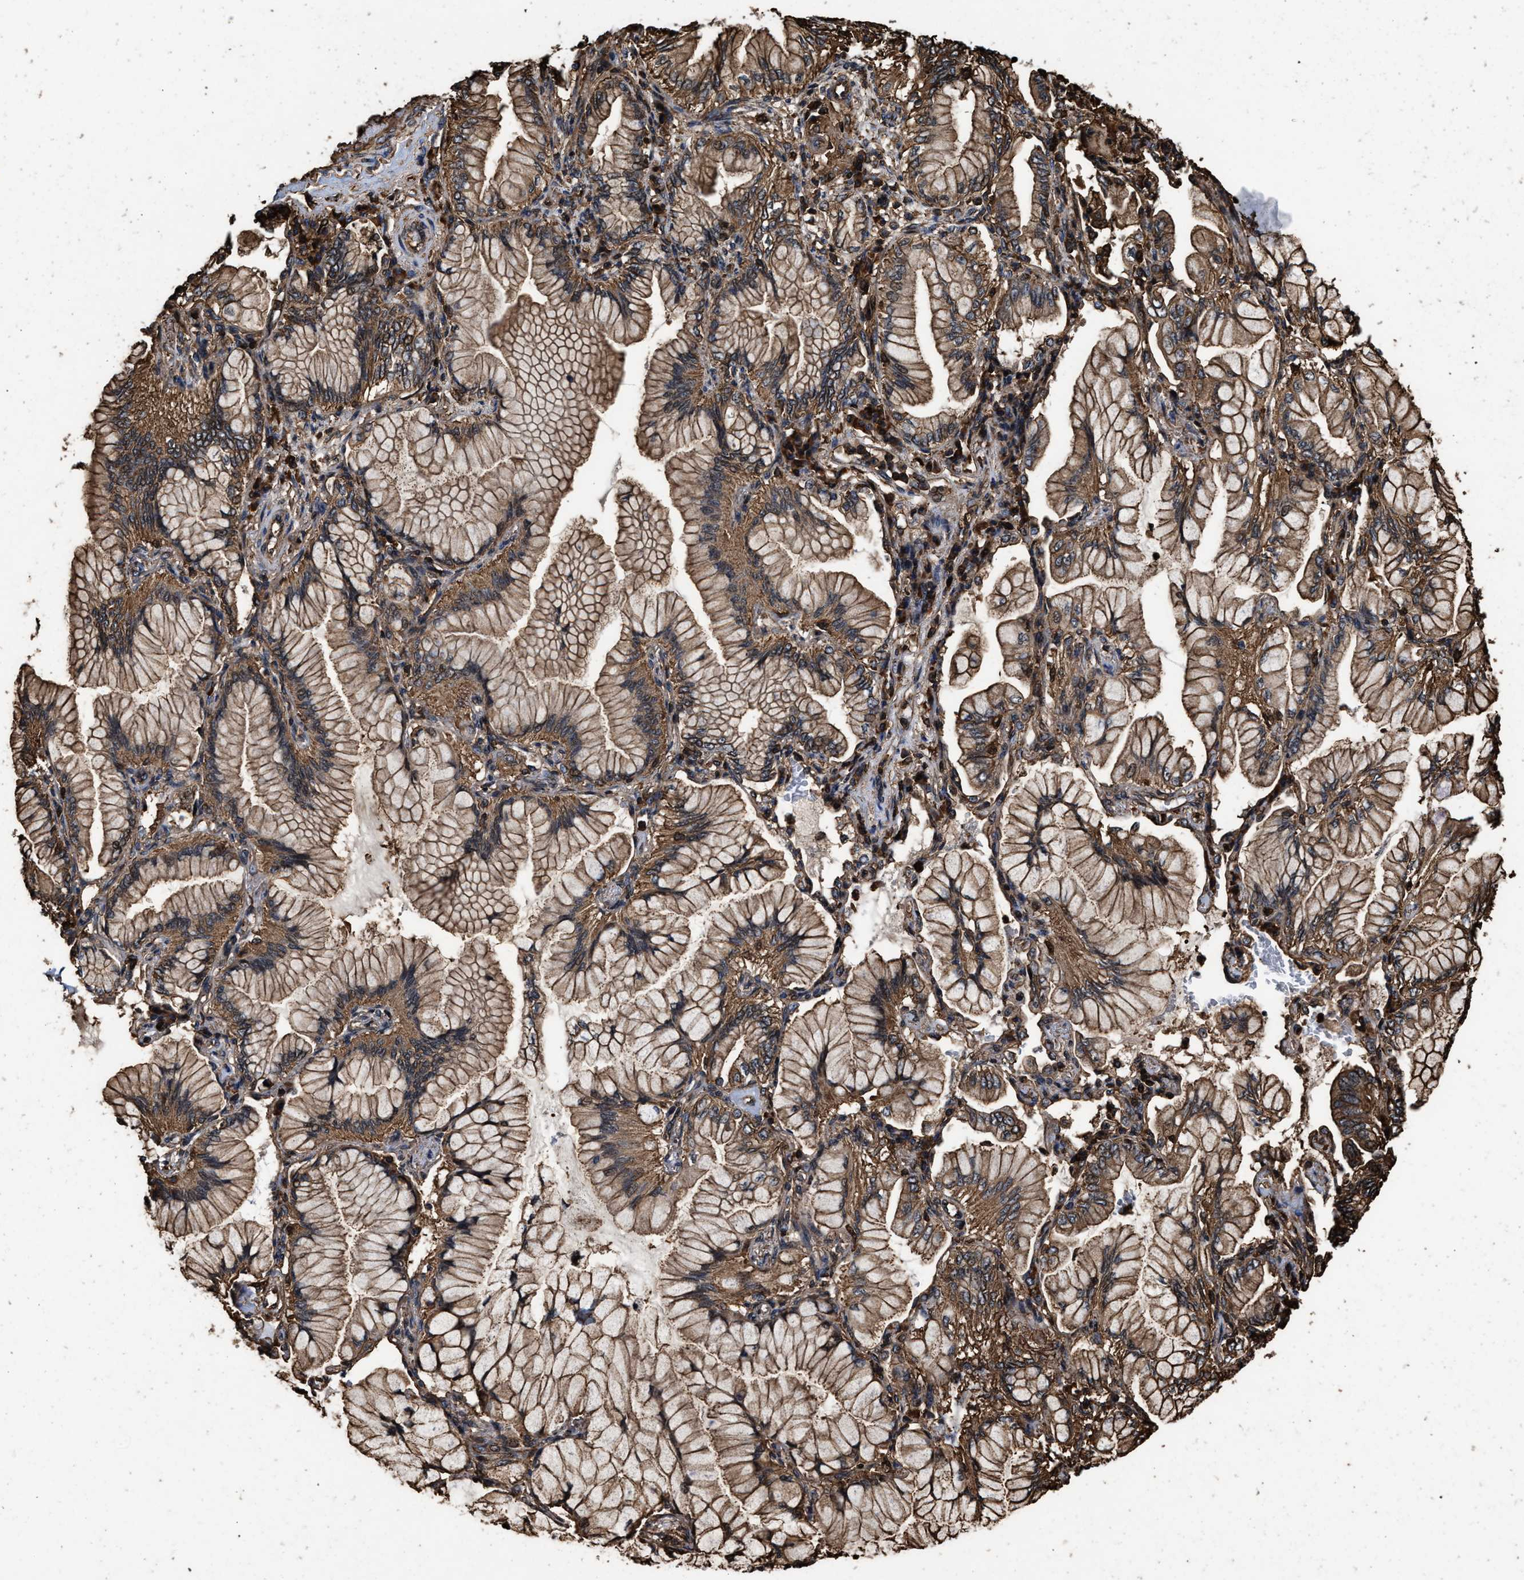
{"staining": {"intensity": "moderate", "quantity": ">75%", "location": "cytoplasmic/membranous"}, "tissue": "lung cancer", "cell_type": "Tumor cells", "image_type": "cancer", "snomed": [{"axis": "morphology", "description": "Adenocarcinoma, NOS"}, {"axis": "topography", "description": "Lung"}], "caption": "Immunohistochemistry (IHC) (DAB (3,3'-diaminobenzidine)) staining of lung adenocarcinoma exhibits moderate cytoplasmic/membranous protein positivity in about >75% of tumor cells. (IHC, brightfield microscopy, high magnification).", "gene": "KBTBD2", "patient": {"sex": "female", "age": 70}}